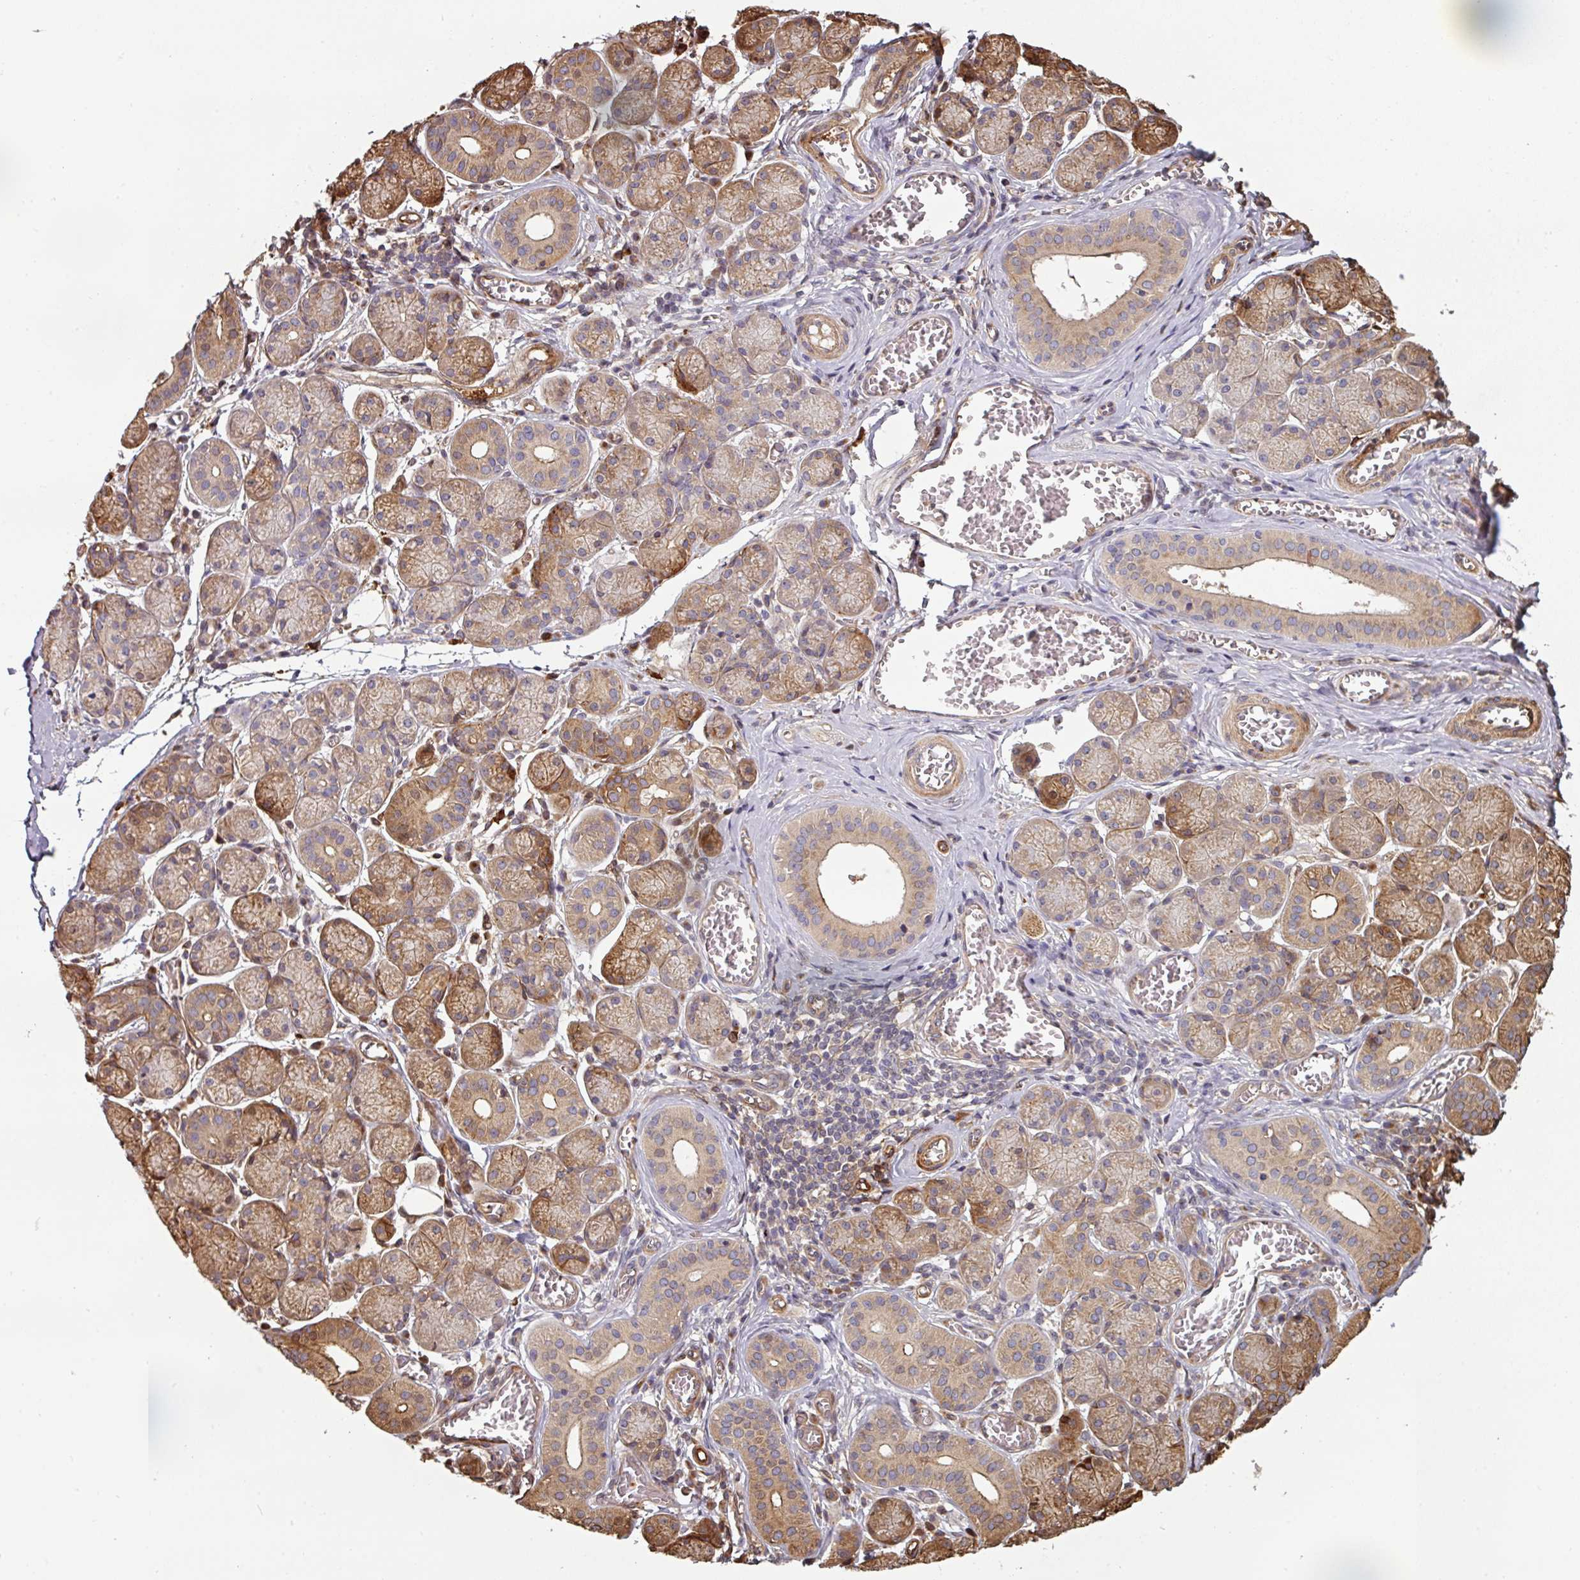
{"staining": {"intensity": "strong", "quantity": "25%-75%", "location": "cytoplasmic/membranous"}, "tissue": "salivary gland", "cell_type": "Glandular cells", "image_type": "normal", "snomed": [{"axis": "morphology", "description": "Normal tissue, NOS"}, {"axis": "topography", "description": "Salivary gland"}], "caption": "Immunohistochemical staining of benign human salivary gland displays strong cytoplasmic/membranous protein staining in about 25%-75% of glandular cells. (DAB (3,3'-diaminobenzidine) IHC with brightfield microscopy, high magnification).", "gene": "SIK1", "patient": {"sex": "female", "age": 24}}